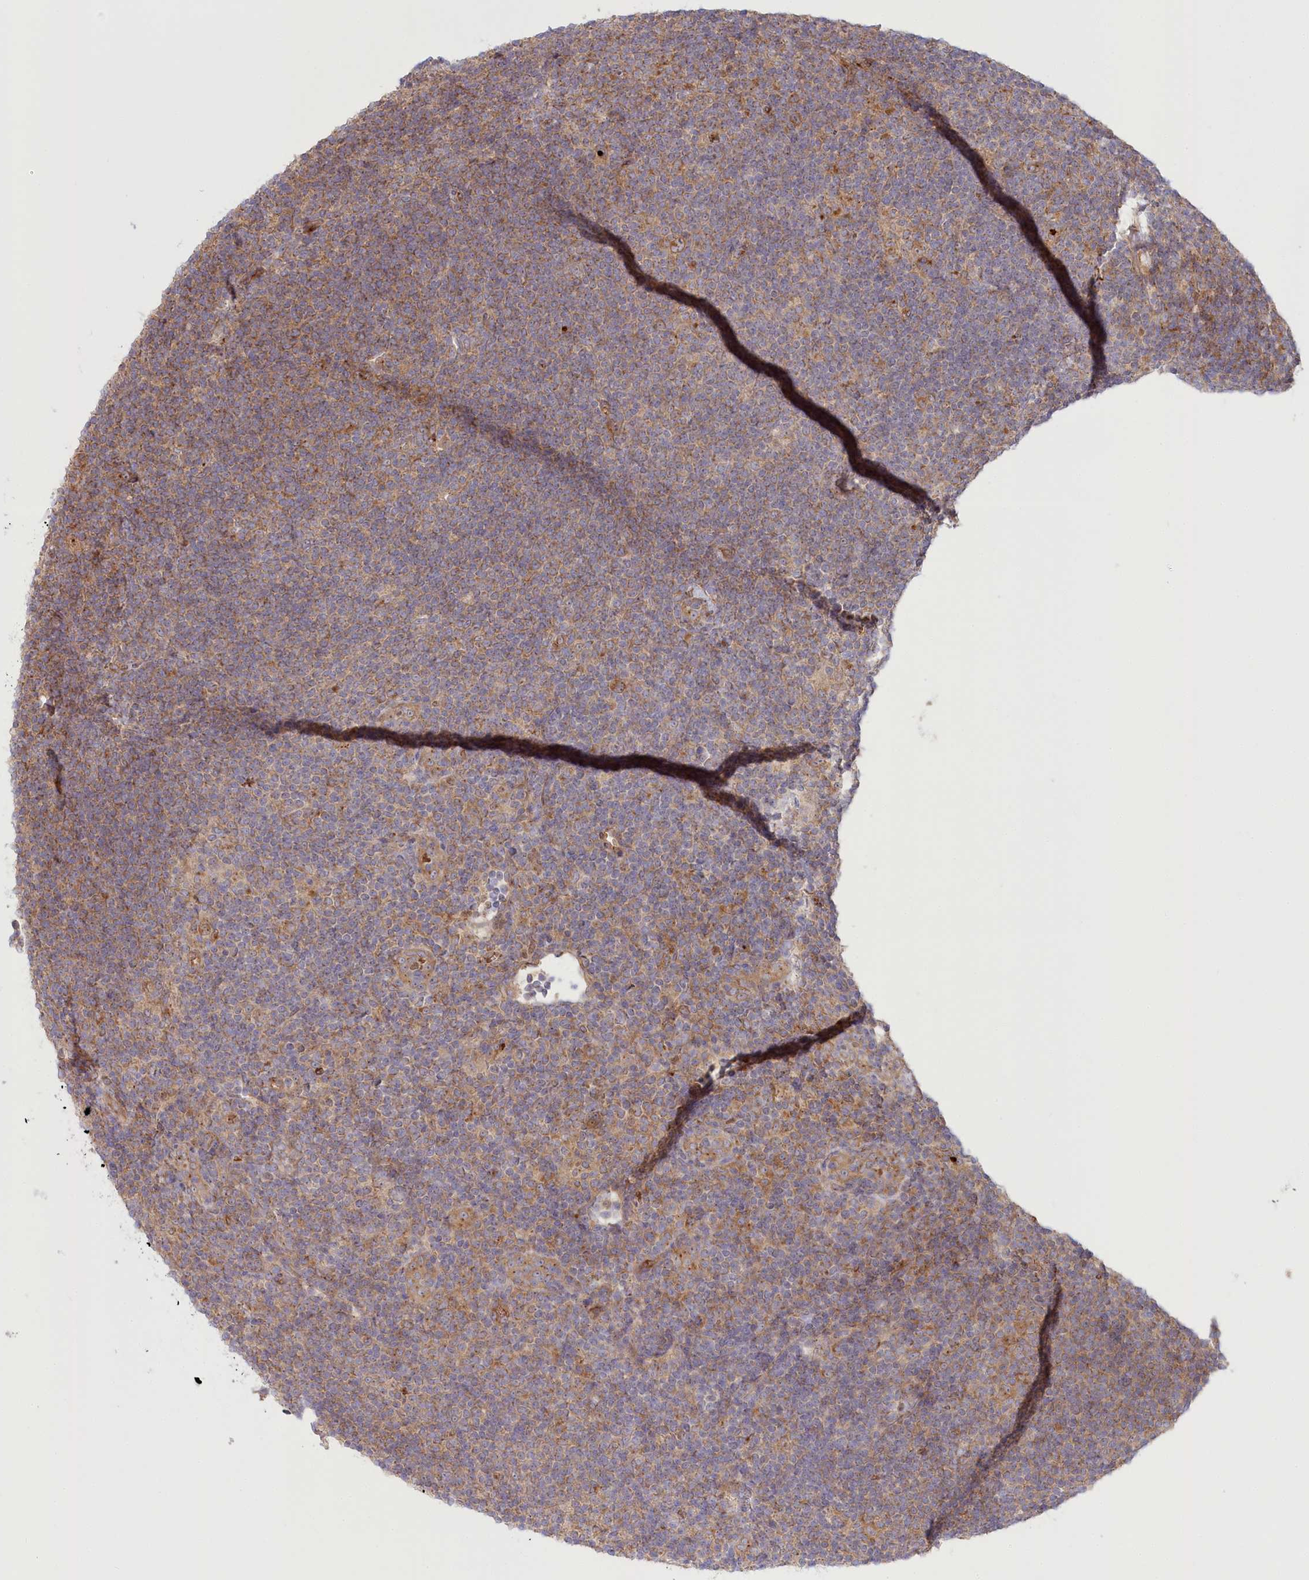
{"staining": {"intensity": "weak", "quantity": "25%-75%", "location": "cytoplasmic/membranous"}, "tissue": "lymphoma", "cell_type": "Tumor cells", "image_type": "cancer", "snomed": [{"axis": "morphology", "description": "Hodgkin's disease, NOS"}, {"axis": "topography", "description": "Lymph node"}], "caption": "Protein staining of lymphoma tissue demonstrates weak cytoplasmic/membranous positivity in approximately 25%-75% of tumor cells.", "gene": "COMMD3", "patient": {"sex": "female", "age": 57}}